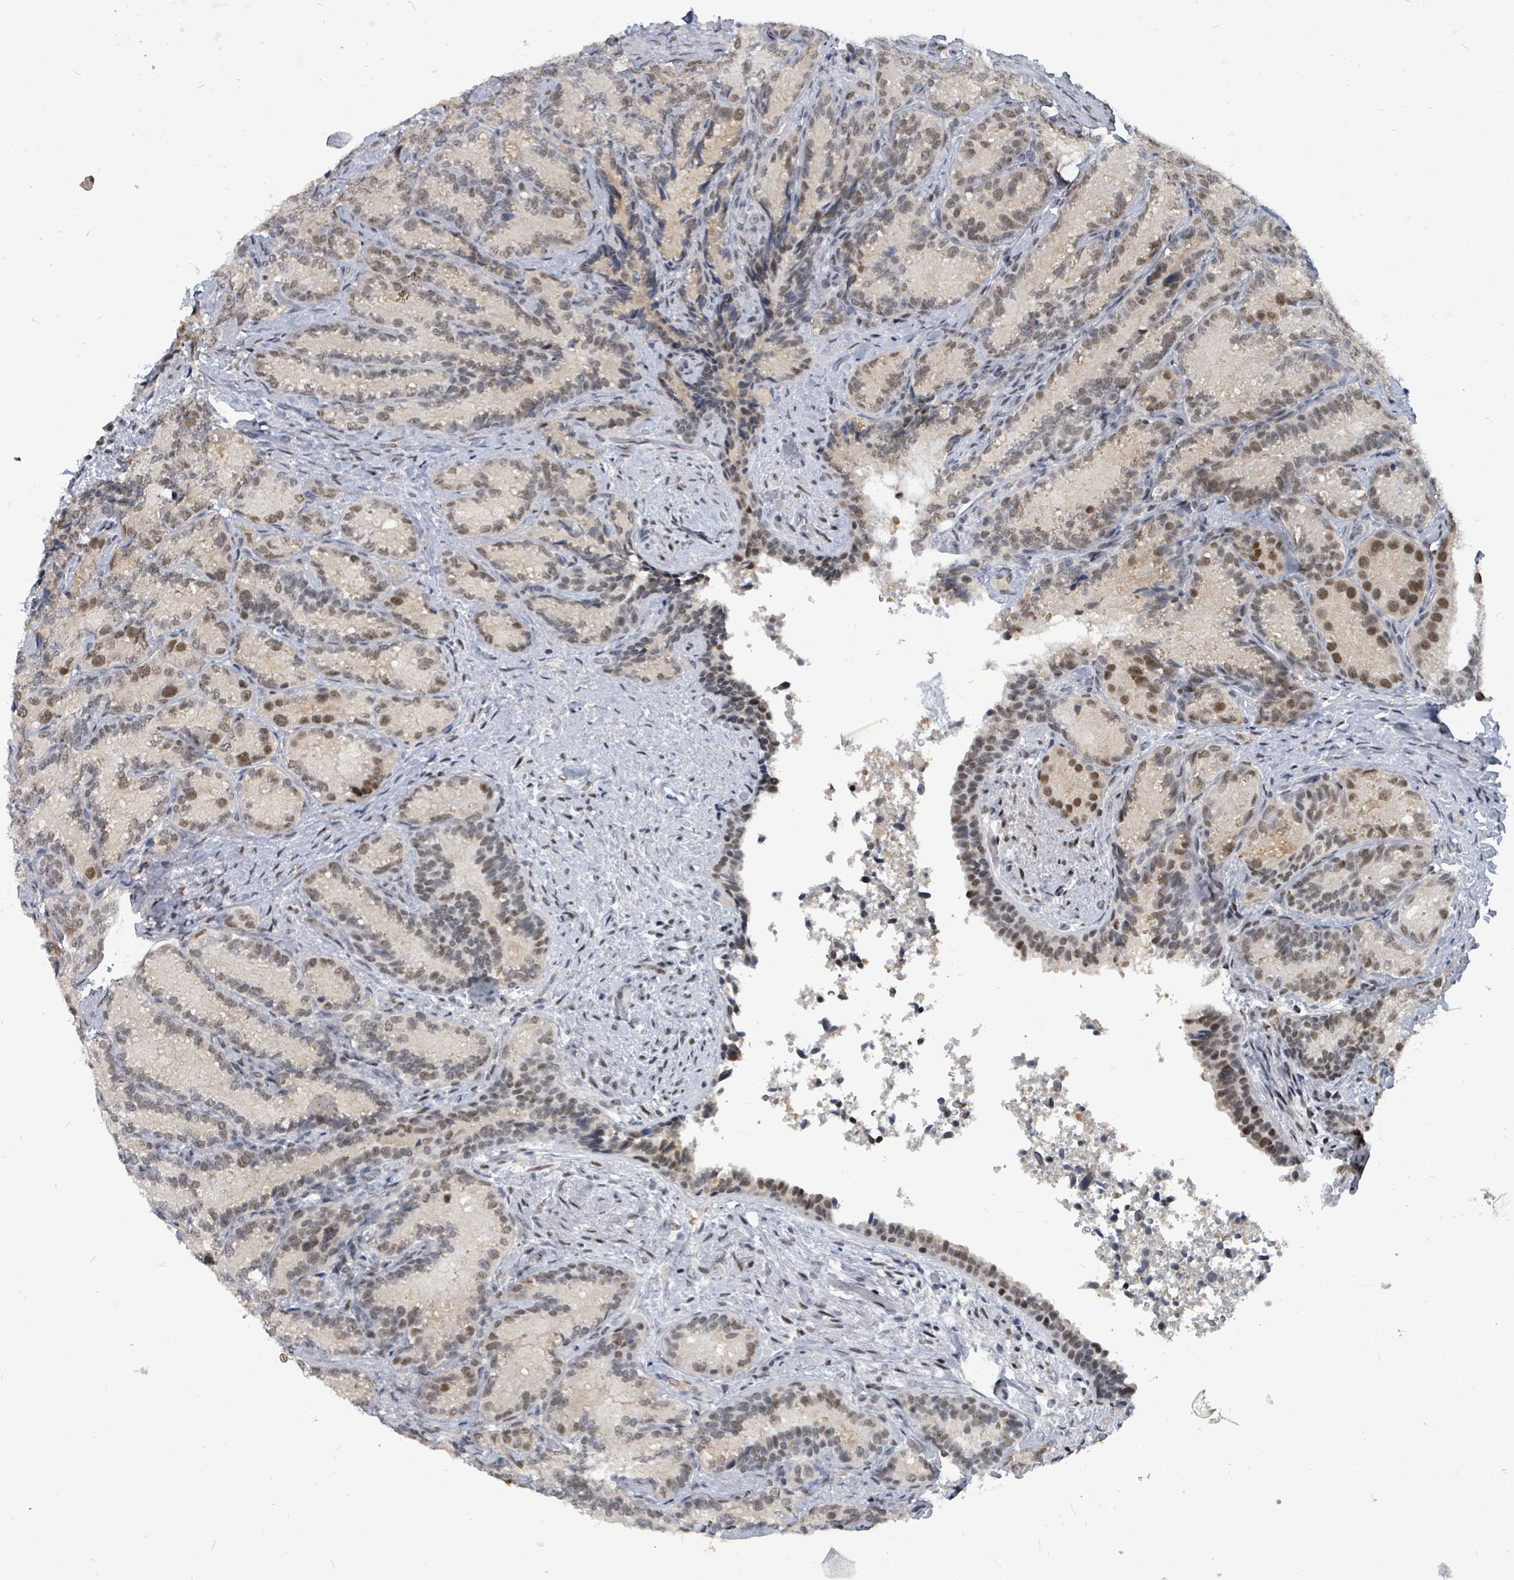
{"staining": {"intensity": "moderate", "quantity": ">75%", "location": "nuclear"}, "tissue": "seminal vesicle", "cell_type": "Glandular cells", "image_type": "normal", "snomed": [{"axis": "morphology", "description": "Normal tissue, NOS"}, {"axis": "topography", "description": "Seminal veicle"}], "caption": "IHC of unremarkable human seminal vesicle displays medium levels of moderate nuclear positivity in approximately >75% of glandular cells.", "gene": "UCK1", "patient": {"sex": "male", "age": 58}}